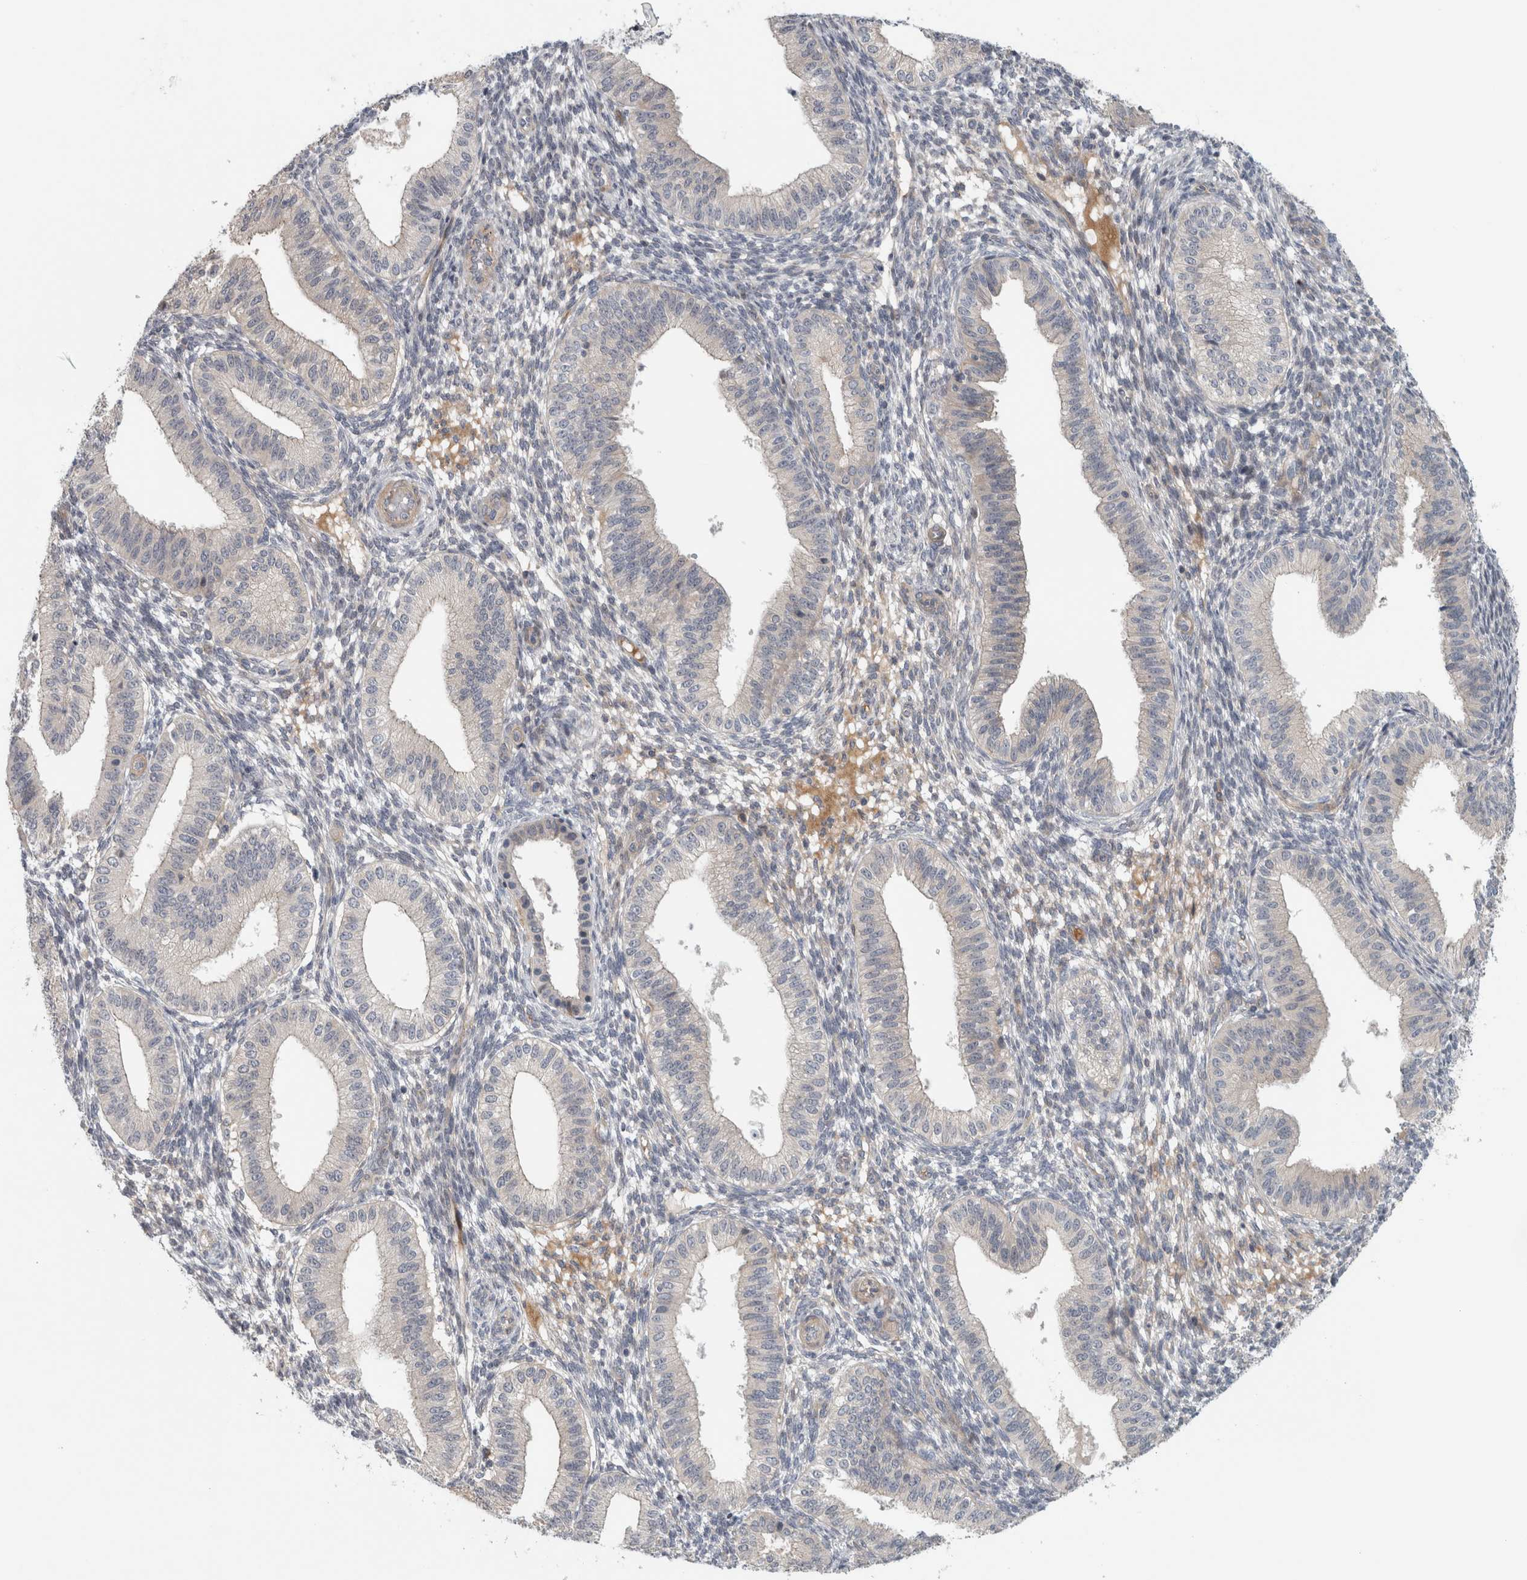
{"staining": {"intensity": "weak", "quantity": "<25%", "location": "cytoplasmic/membranous"}, "tissue": "endometrium", "cell_type": "Cells in endometrial stroma", "image_type": "normal", "snomed": [{"axis": "morphology", "description": "Normal tissue, NOS"}, {"axis": "topography", "description": "Endometrium"}], "caption": "A high-resolution image shows immunohistochemistry staining of benign endometrium, which shows no significant expression in cells in endometrial stroma. (Stains: DAB immunohistochemistry (IHC) with hematoxylin counter stain, Microscopy: brightfield microscopy at high magnification).", "gene": "ZNF804B", "patient": {"sex": "female", "age": 39}}